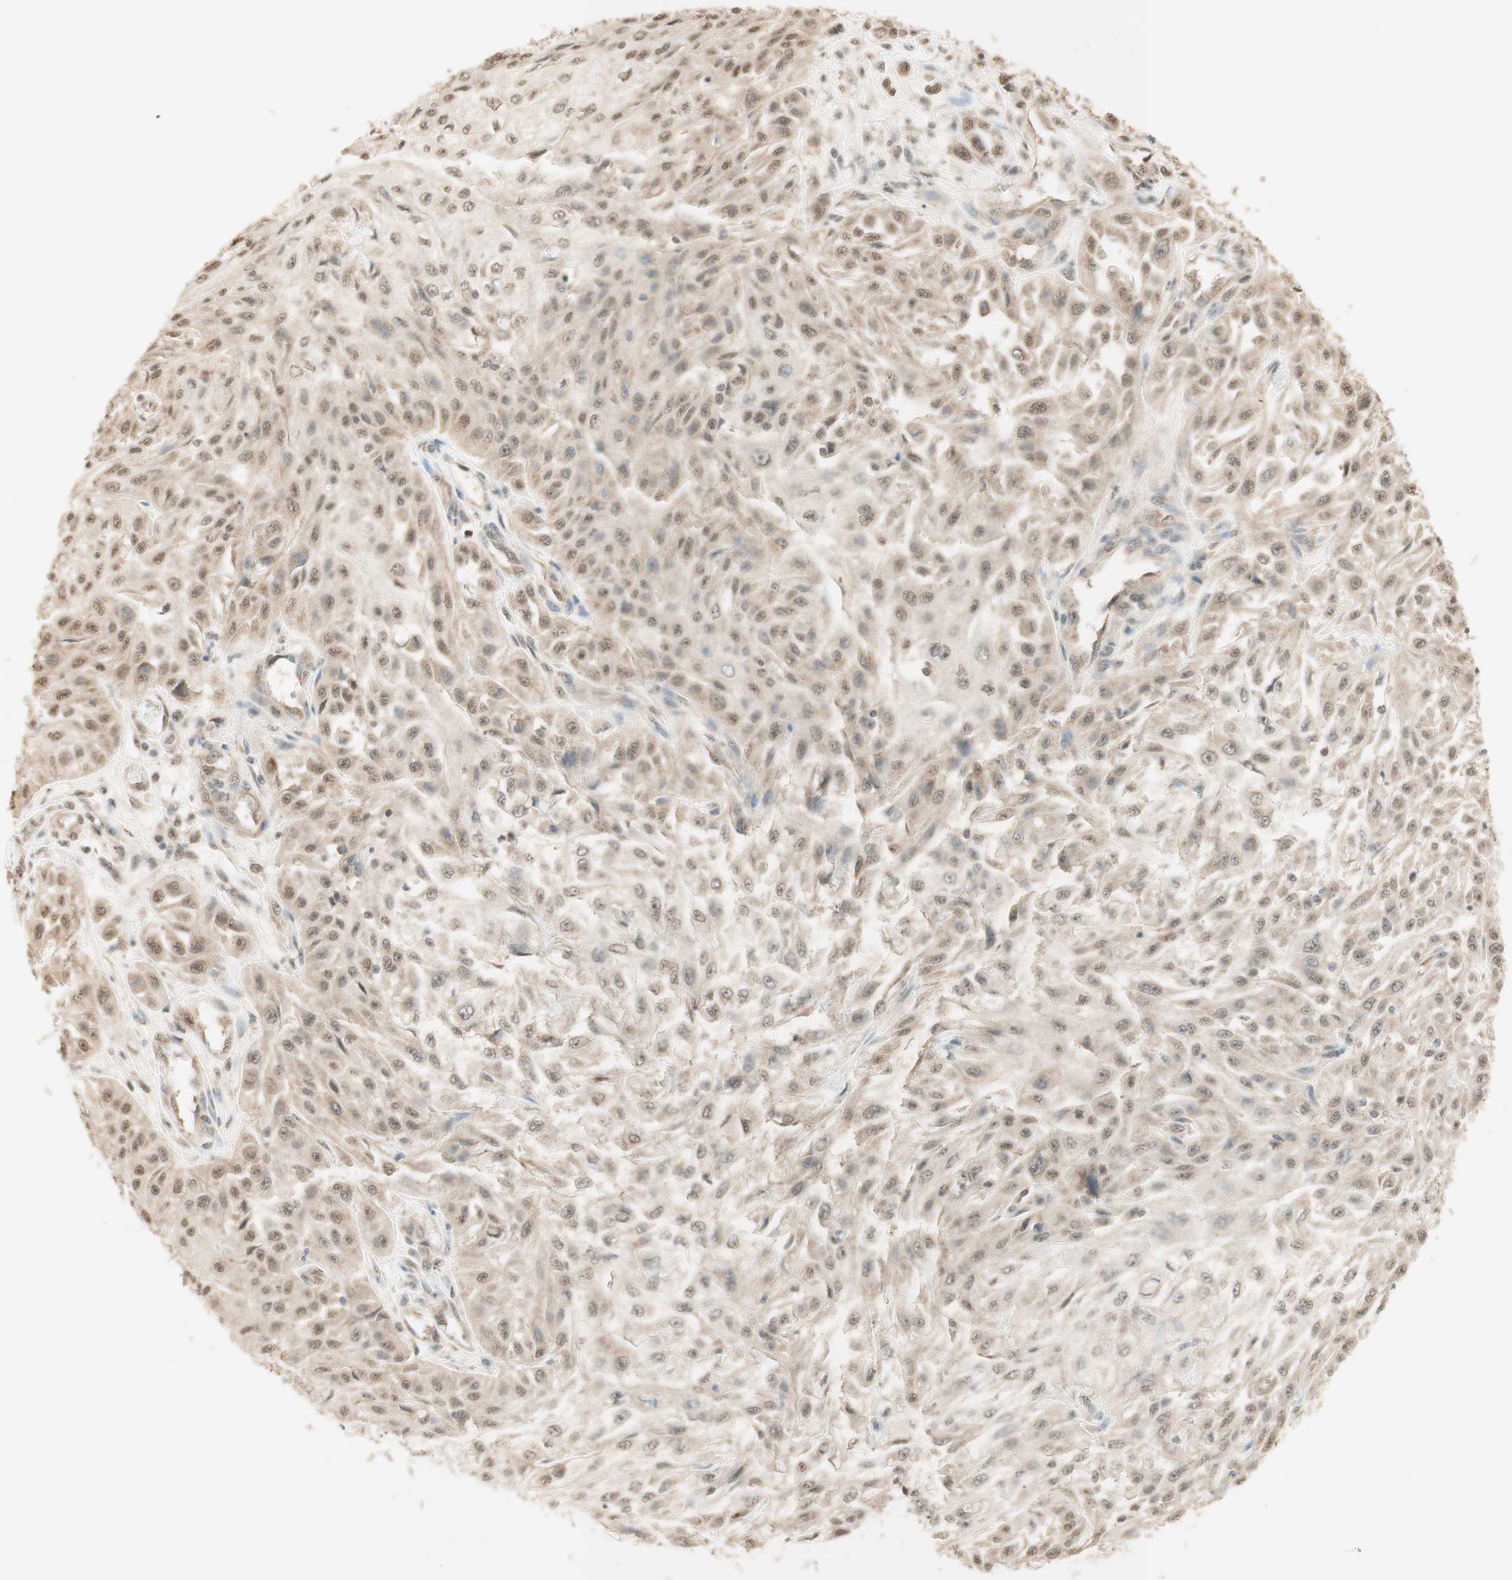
{"staining": {"intensity": "weak", "quantity": ">75%", "location": "cytoplasmic/membranous,nuclear"}, "tissue": "skin cancer", "cell_type": "Tumor cells", "image_type": "cancer", "snomed": [{"axis": "morphology", "description": "Squamous cell carcinoma, NOS"}, {"axis": "topography", "description": "Skin"}], "caption": "Immunohistochemistry photomicrograph of neoplastic tissue: human skin cancer (squamous cell carcinoma) stained using immunohistochemistry (IHC) shows low levels of weak protein expression localized specifically in the cytoplasmic/membranous and nuclear of tumor cells, appearing as a cytoplasmic/membranous and nuclear brown color.", "gene": "SPINT2", "patient": {"sex": "male", "age": 75}}